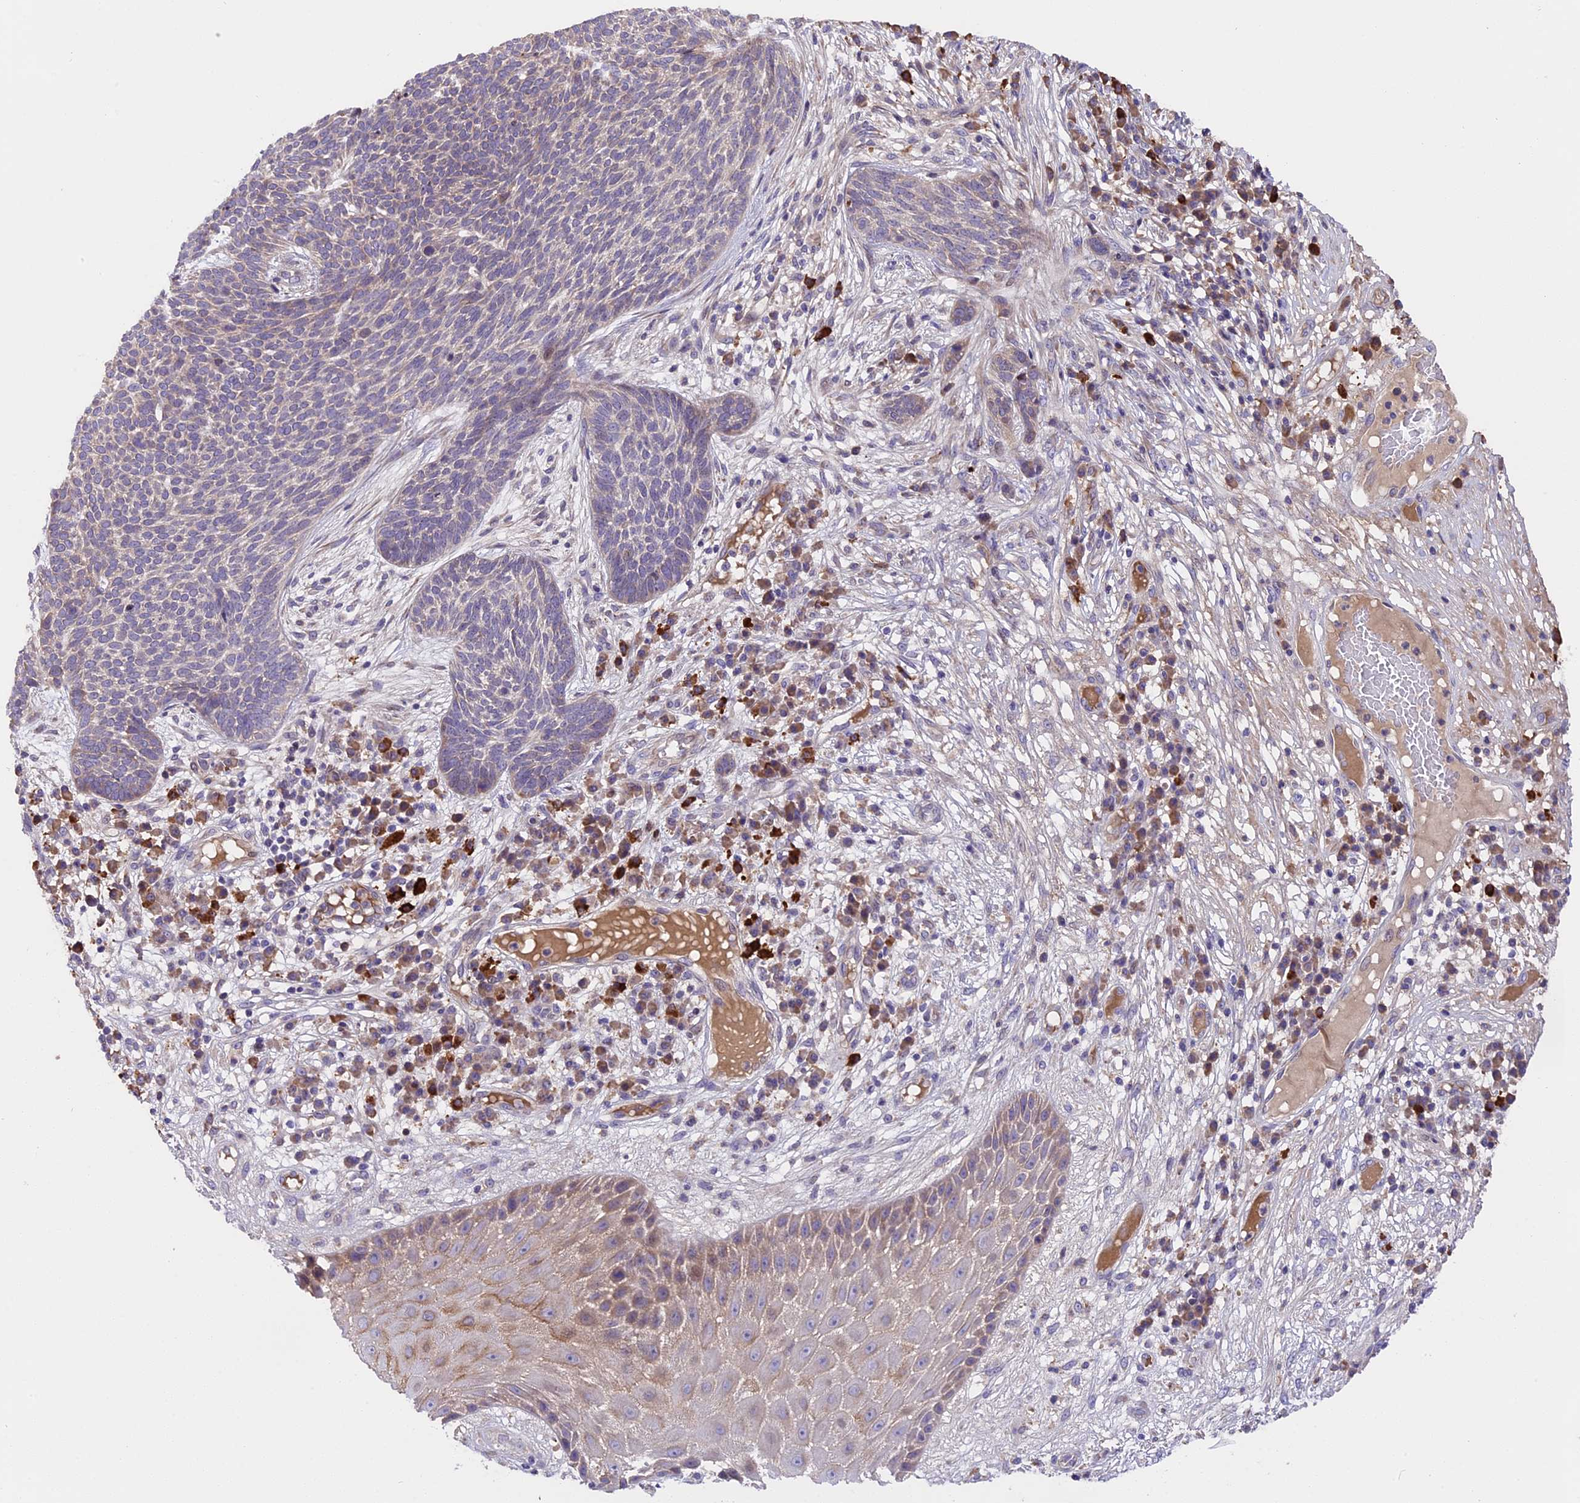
{"staining": {"intensity": "weak", "quantity": "25%-75%", "location": "cytoplasmic/membranous"}, "tissue": "skin cancer", "cell_type": "Tumor cells", "image_type": "cancer", "snomed": [{"axis": "morphology", "description": "Normal tissue, NOS"}, {"axis": "morphology", "description": "Basal cell carcinoma"}, {"axis": "topography", "description": "Skin"}], "caption": "The immunohistochemical stain highlights weak cytoplasmic/membranous positivity in tumor cells of skin cancer tissue.", "gene": "ABCC10", "patient": {"sex": "male", "age": 64}}